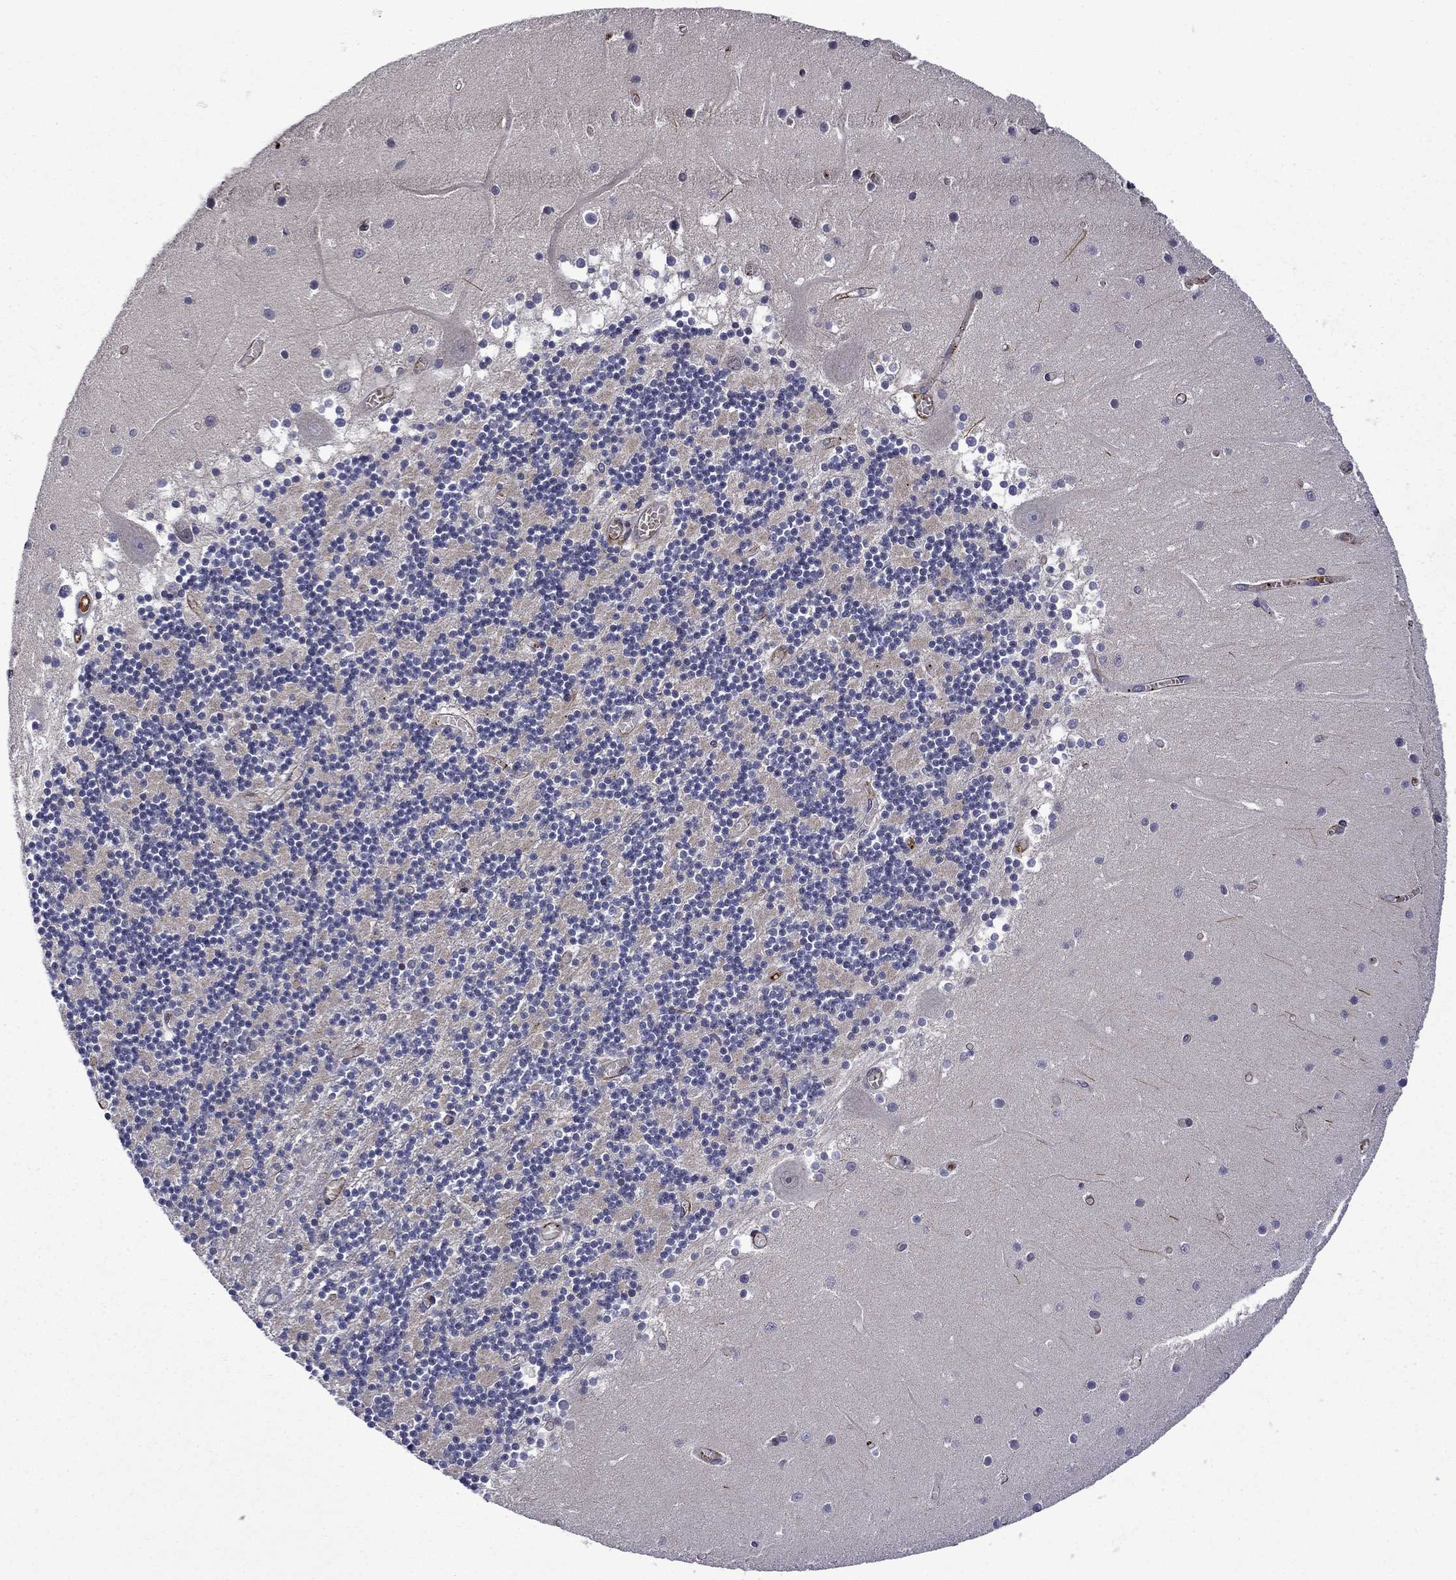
{"staining": {"intensity": "negative", "quantity": "none", "location": "none"}, "tissue": "cerebellum", "cell_type": "Cells in granular layer", "image_type": "normal", "snomed": [{"axis": "morphology", "description": "Normal tissue, NOS"}, {"axis": "topography", "description": "Cerebellum"}], "caption": "Normal cerebellum was stained to show a protein in brown. There is no significant staining in cells in granular layer.", "gene": "SLITRK1", "patient": {"sex": "female", "age": 28}}